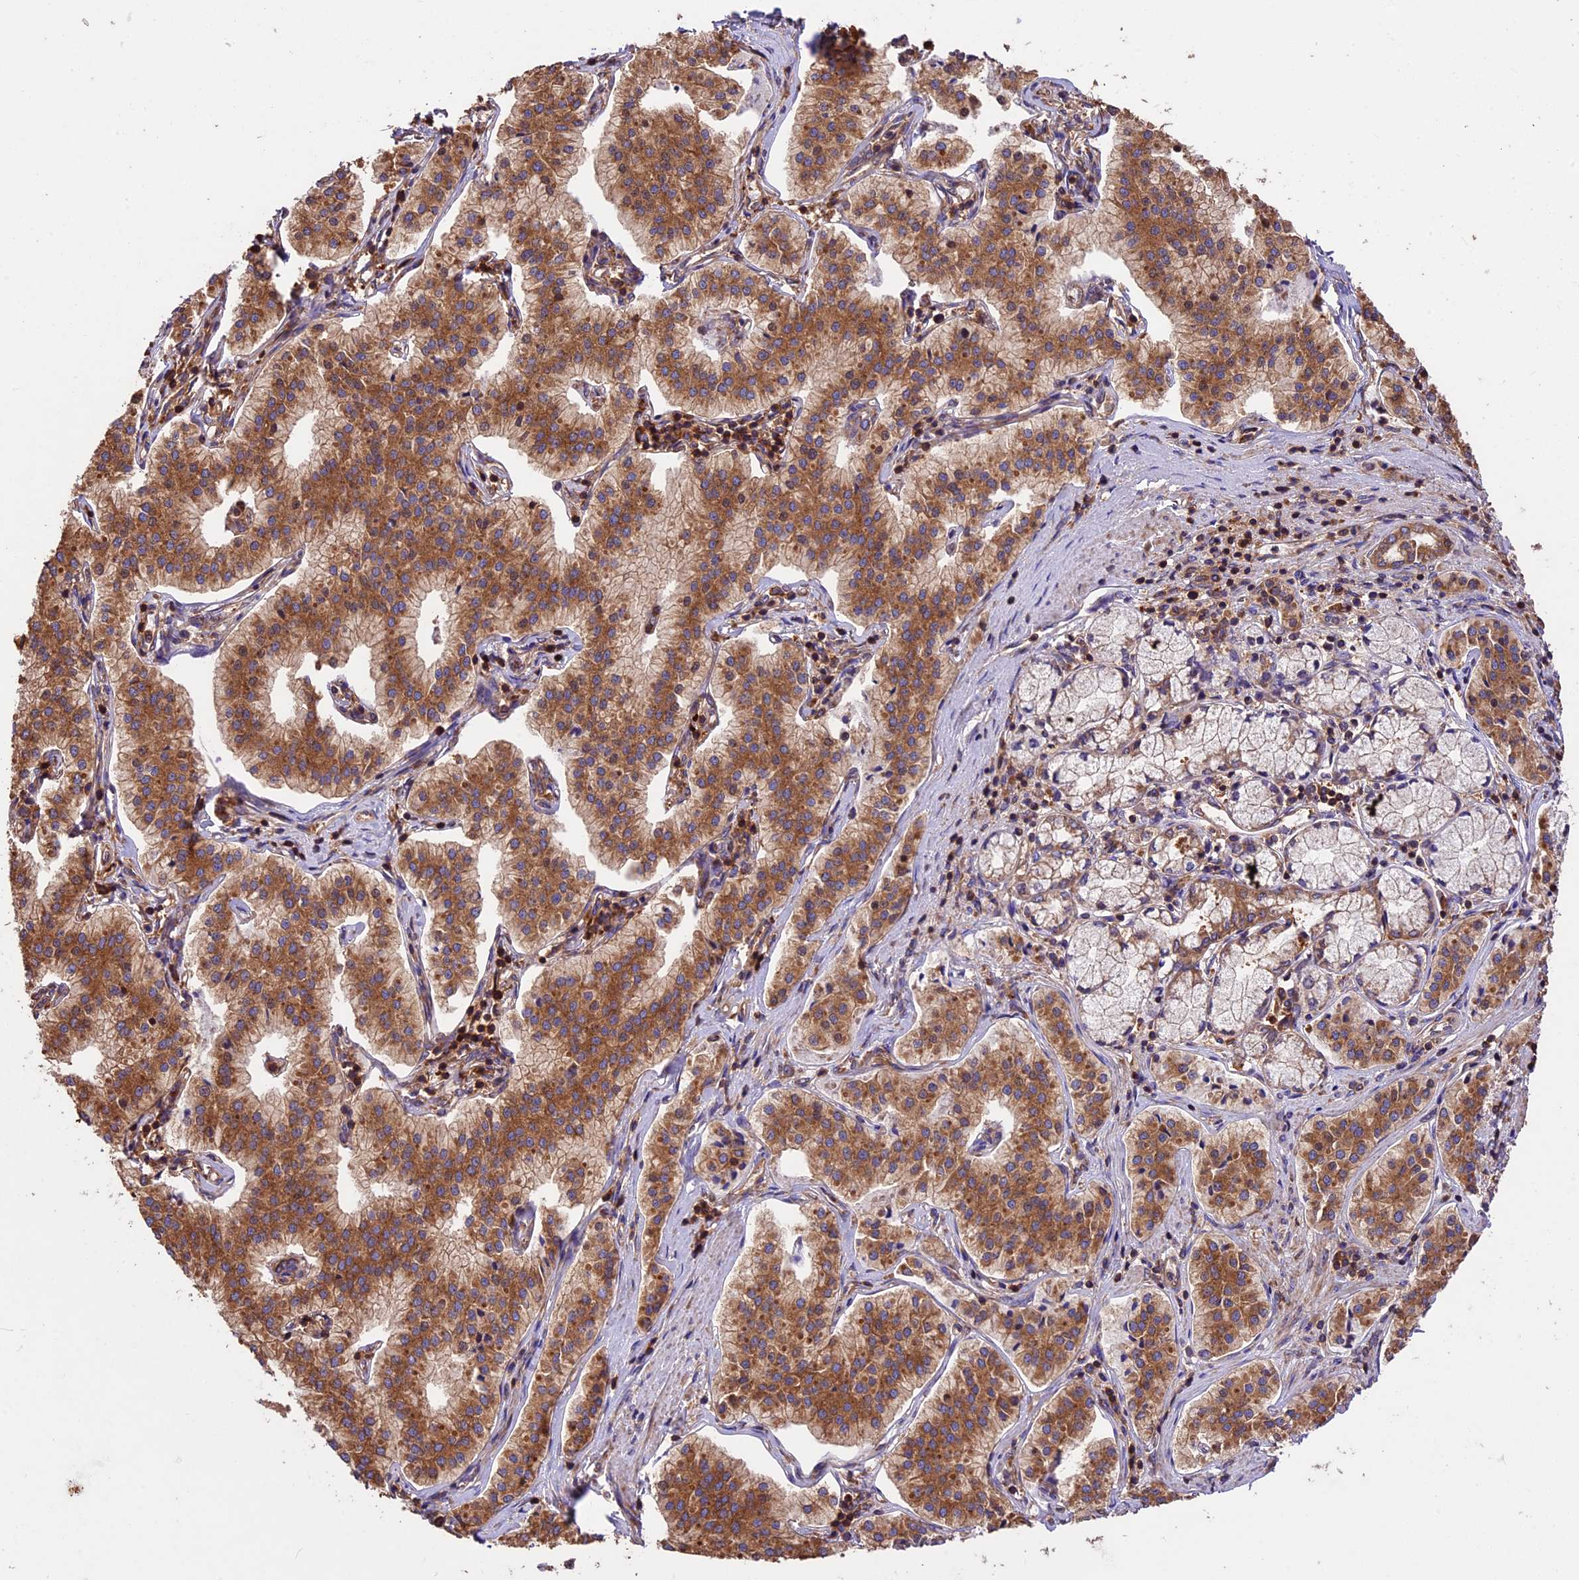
{"staining": {"intensity": "moderate", "quantity": ">75%", "location": "cytoplasmic/membranous"}, "tissue": "pancreatic cancer", "cell_type": "Tumor cells", "image_type": "cancer", "snomed": [{"axis": "morphology", "description": "Adenocarcinoma, NOS"}, {"axis": "topography", "description": "Pancreas"}], "caption": "Immunohistochemical staining of pancreatic adenocarcinoma exhibits moderate cytoplasmic/membranous protein positivity in about >75% of tumor cells. (IHC, brightfield microscopy, high magnification).", "gene": "KARS1", "patient": {"sex": "female", "age": 50}}